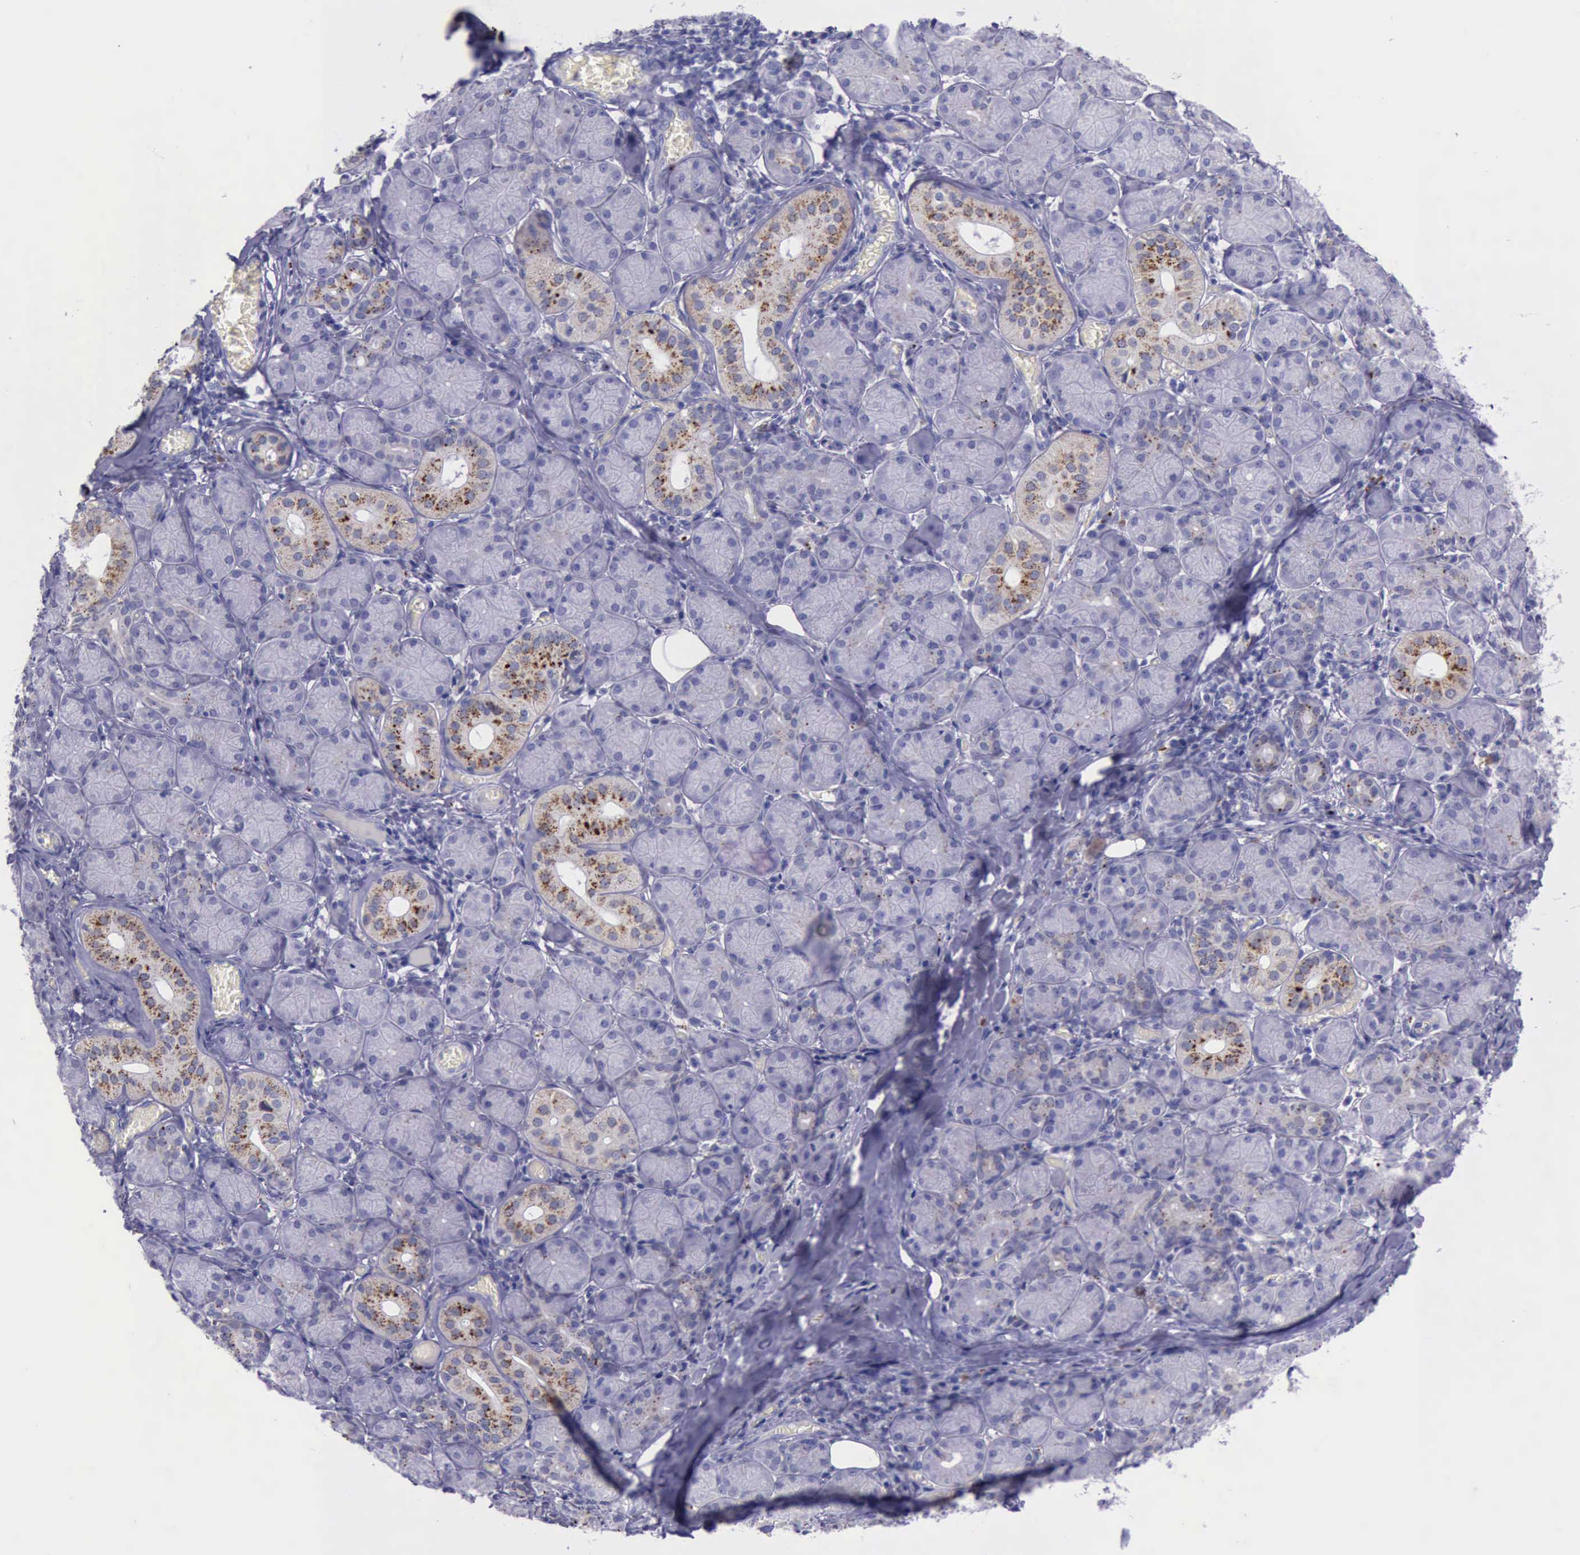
{"staining": {"intensity": "weak", "quantity": "<25%", "location": "cytoplasmic/membranous"}, "tissue": "salivary gland", "cell_type": "Glandular cells", "image_type": "normal", "snomed": [{"axis": "morphology", "description": "Normal tissue, NOS"}, {"axis": "topography", "description": "Salivary gland"}], "caption": "An IHC micrograph of unremarkable salivary gland is shown. There is no staining in glandular cells of salivary gland.", "gene": "GLA", "patient": {"sex": "female", "age": 24}}